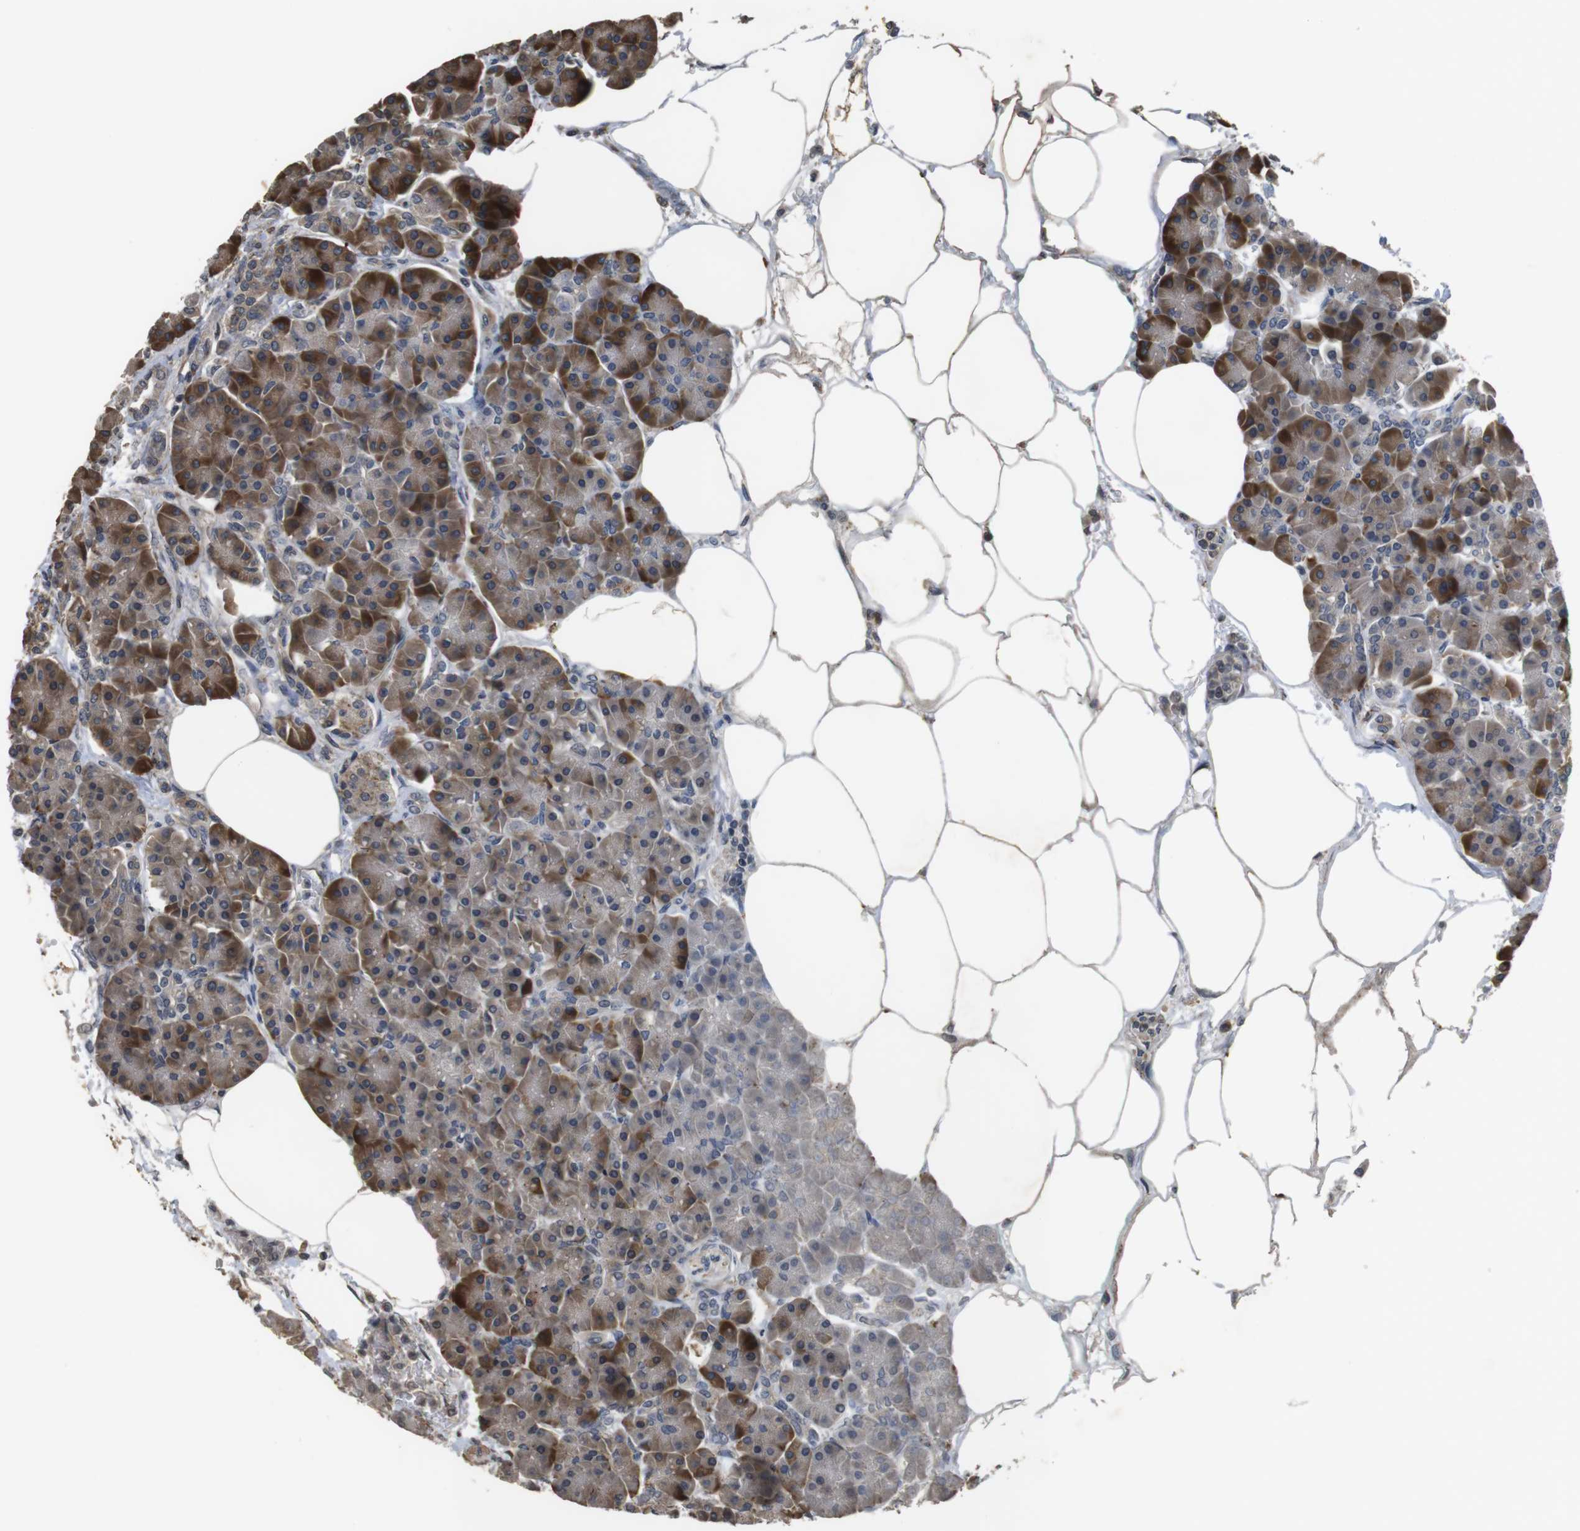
{"staining": {"intensity": "moderate", "quantity": ">75%", "location": "cytoplasmic/membranous"}, "tissue": "pancreas", "cell_type": "Exocrine glandular cells", "image_type": "normal", "snomed": [{"axis": "morphology", "description": "Normal tissue, NOS"}, {"axis": "topography", "description": "Pancreas"}], "caption": "Moderate cytoplasmic/membranous expression is identified in approximately >75% of exocrine glandular cells in normal pancreas. (DAB IHC, brown staining for protein, blue staining for nuclei).", "gene": "FZD10", "patient": {"sex": "female", "age": 70}}